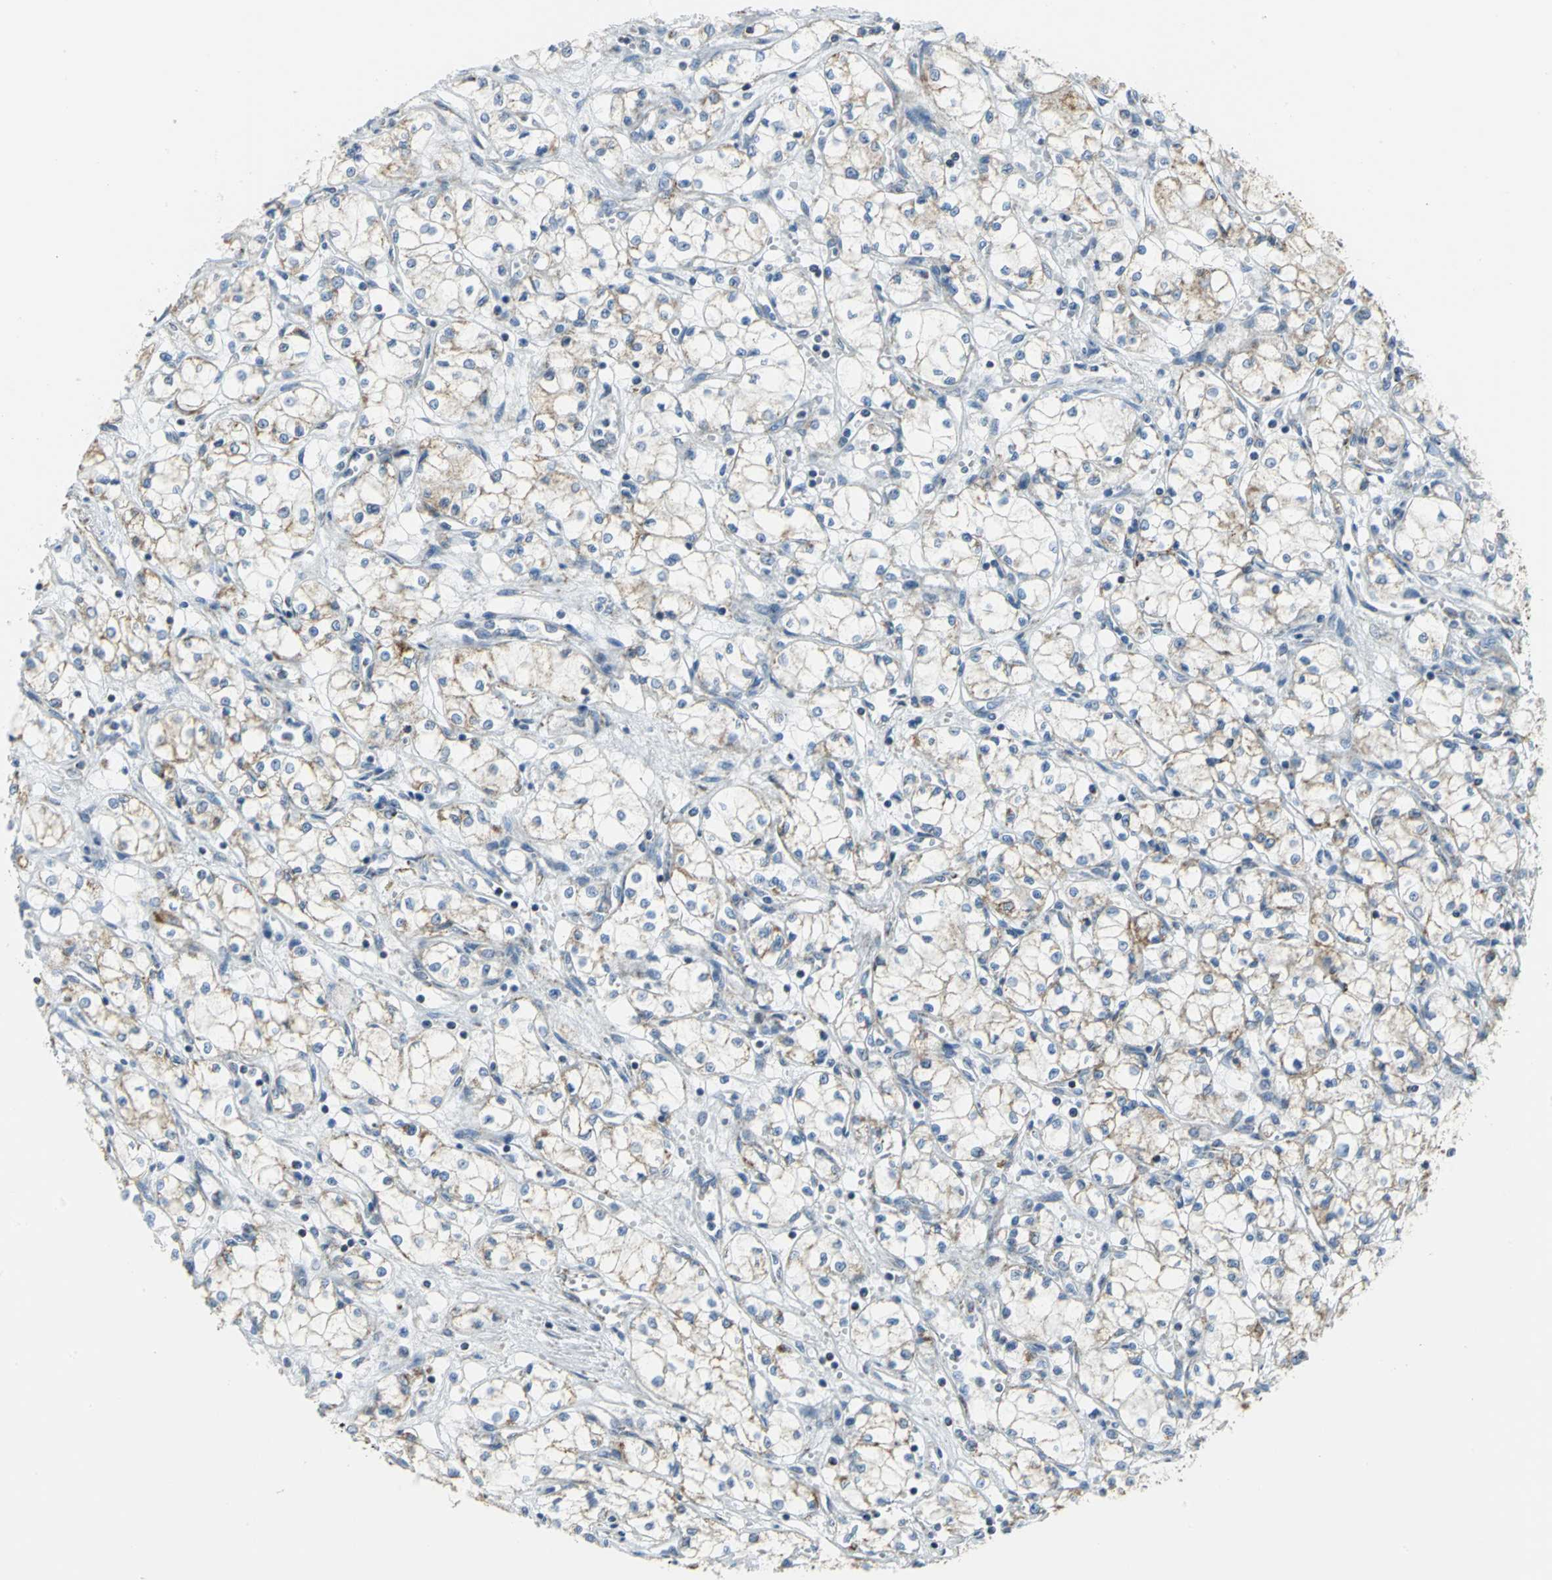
{"staining": {"intensity": "negative", "quantity": "none", "location": "none"}, "tissue": "renal cancer", "cell_type": "Tumor cells", "image_type": "cancer", "snomed": [{"axis": "morphology", "description": "Normal tissue, NOS"}, {"axis": "morphology", "description": "Adenocarcinoma, NOS"}, {"axis": "topography", "description": "Kidney"}], "caption": "Photomicrograph shows no significant protein expression in tumor cells of renal cancer.", "gene": "NTRK1", "patient": {"sex": "male", "age": 59}}